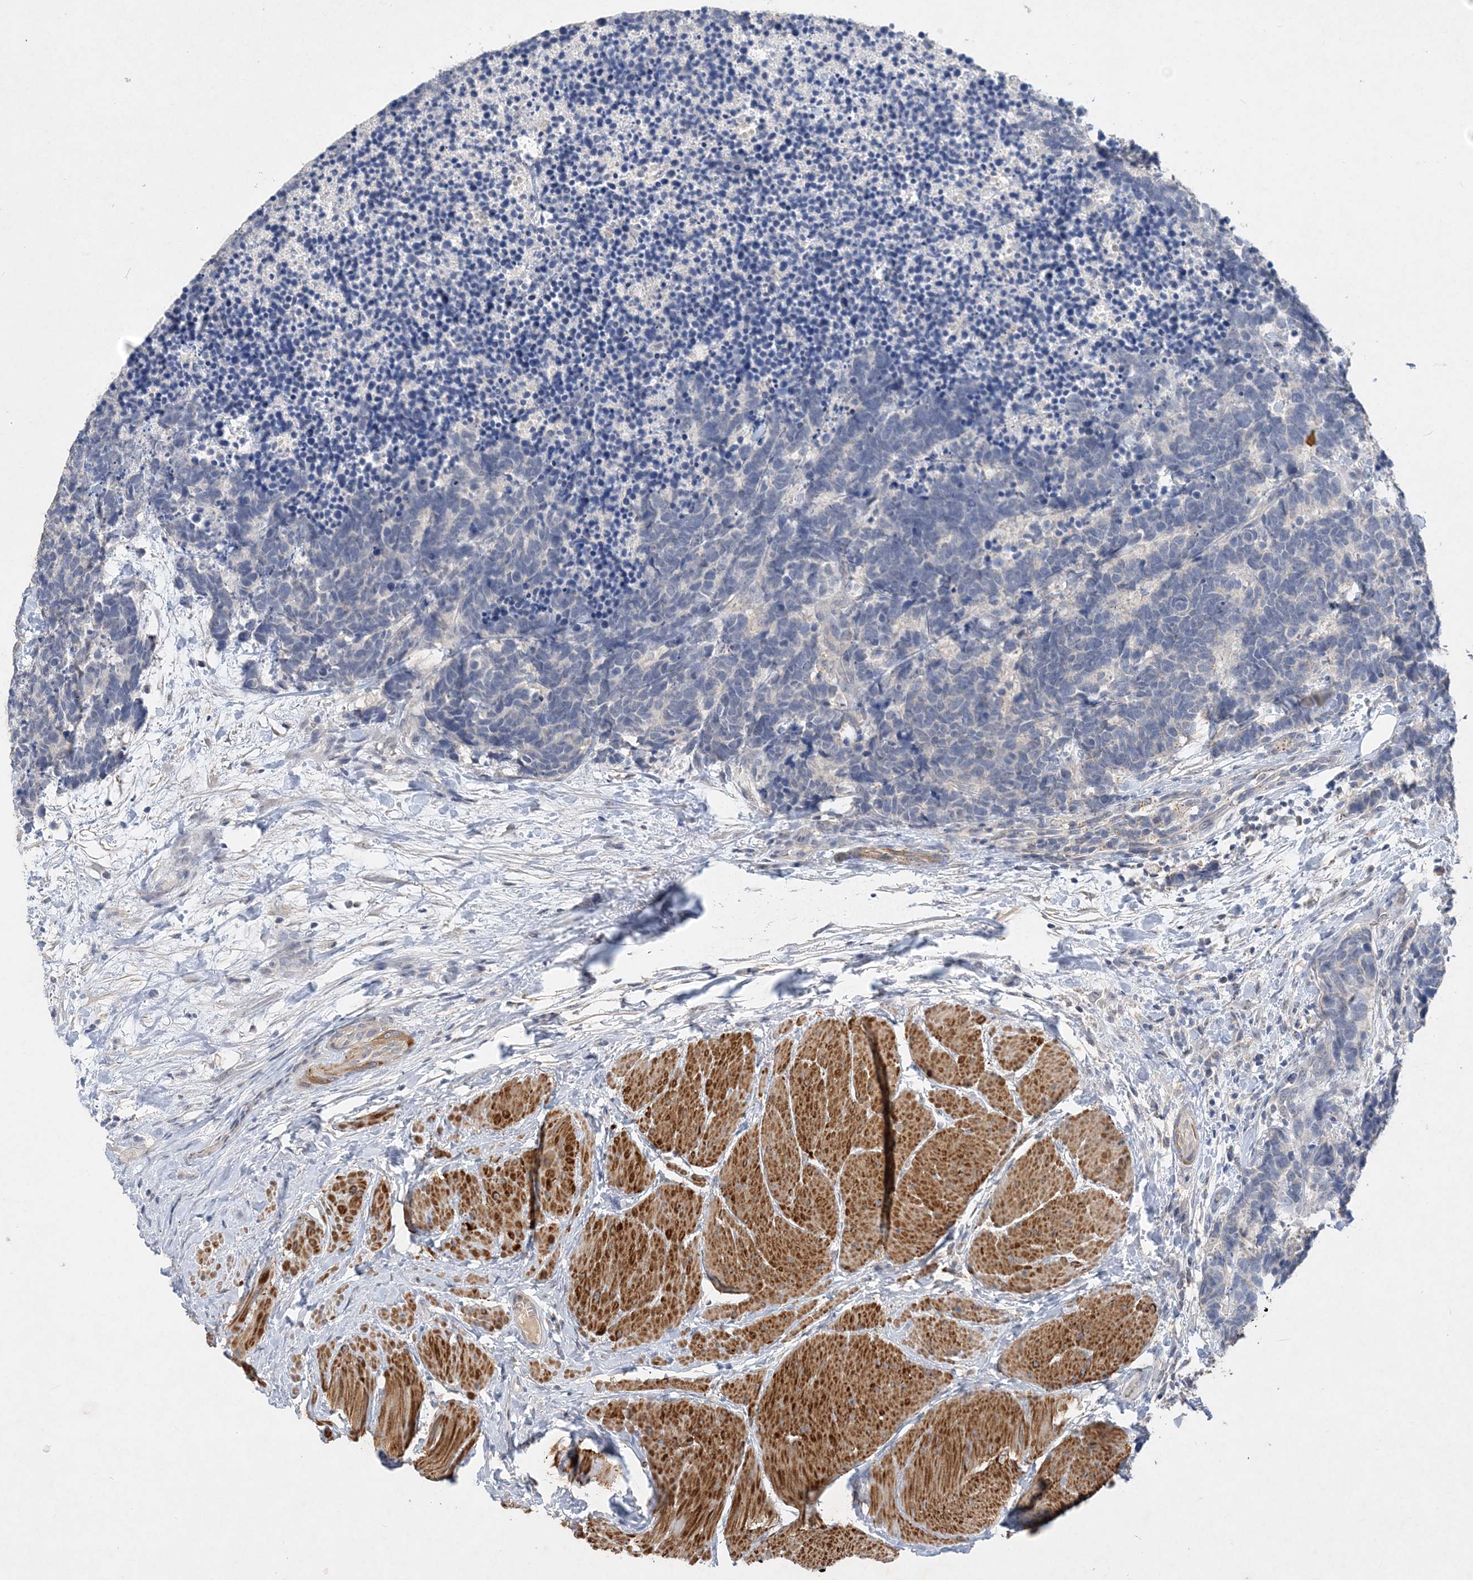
{"staining": {"intensity": "negative", "quantity": "none", "location": "none"}, "tissue": "carcinoid", "cell_type": "Tumor cells", "image_type": "cancer", "snomed": [{"axis": "morphology", "description": "Carcinoma, NOS"}, {"axis": "morphology", "description": "Carcinoid, malignant, NOS"}, {"axis": "topography", "description": "Urinary bladder"}], "caption": "A high-resolution histopathology image shows immunohistochemistry staining of malignant carcinoid, which shows no significant positivity in tumor cells.", "gene": "C11orf58", "patient": {"sex": "male", "age": 57}}